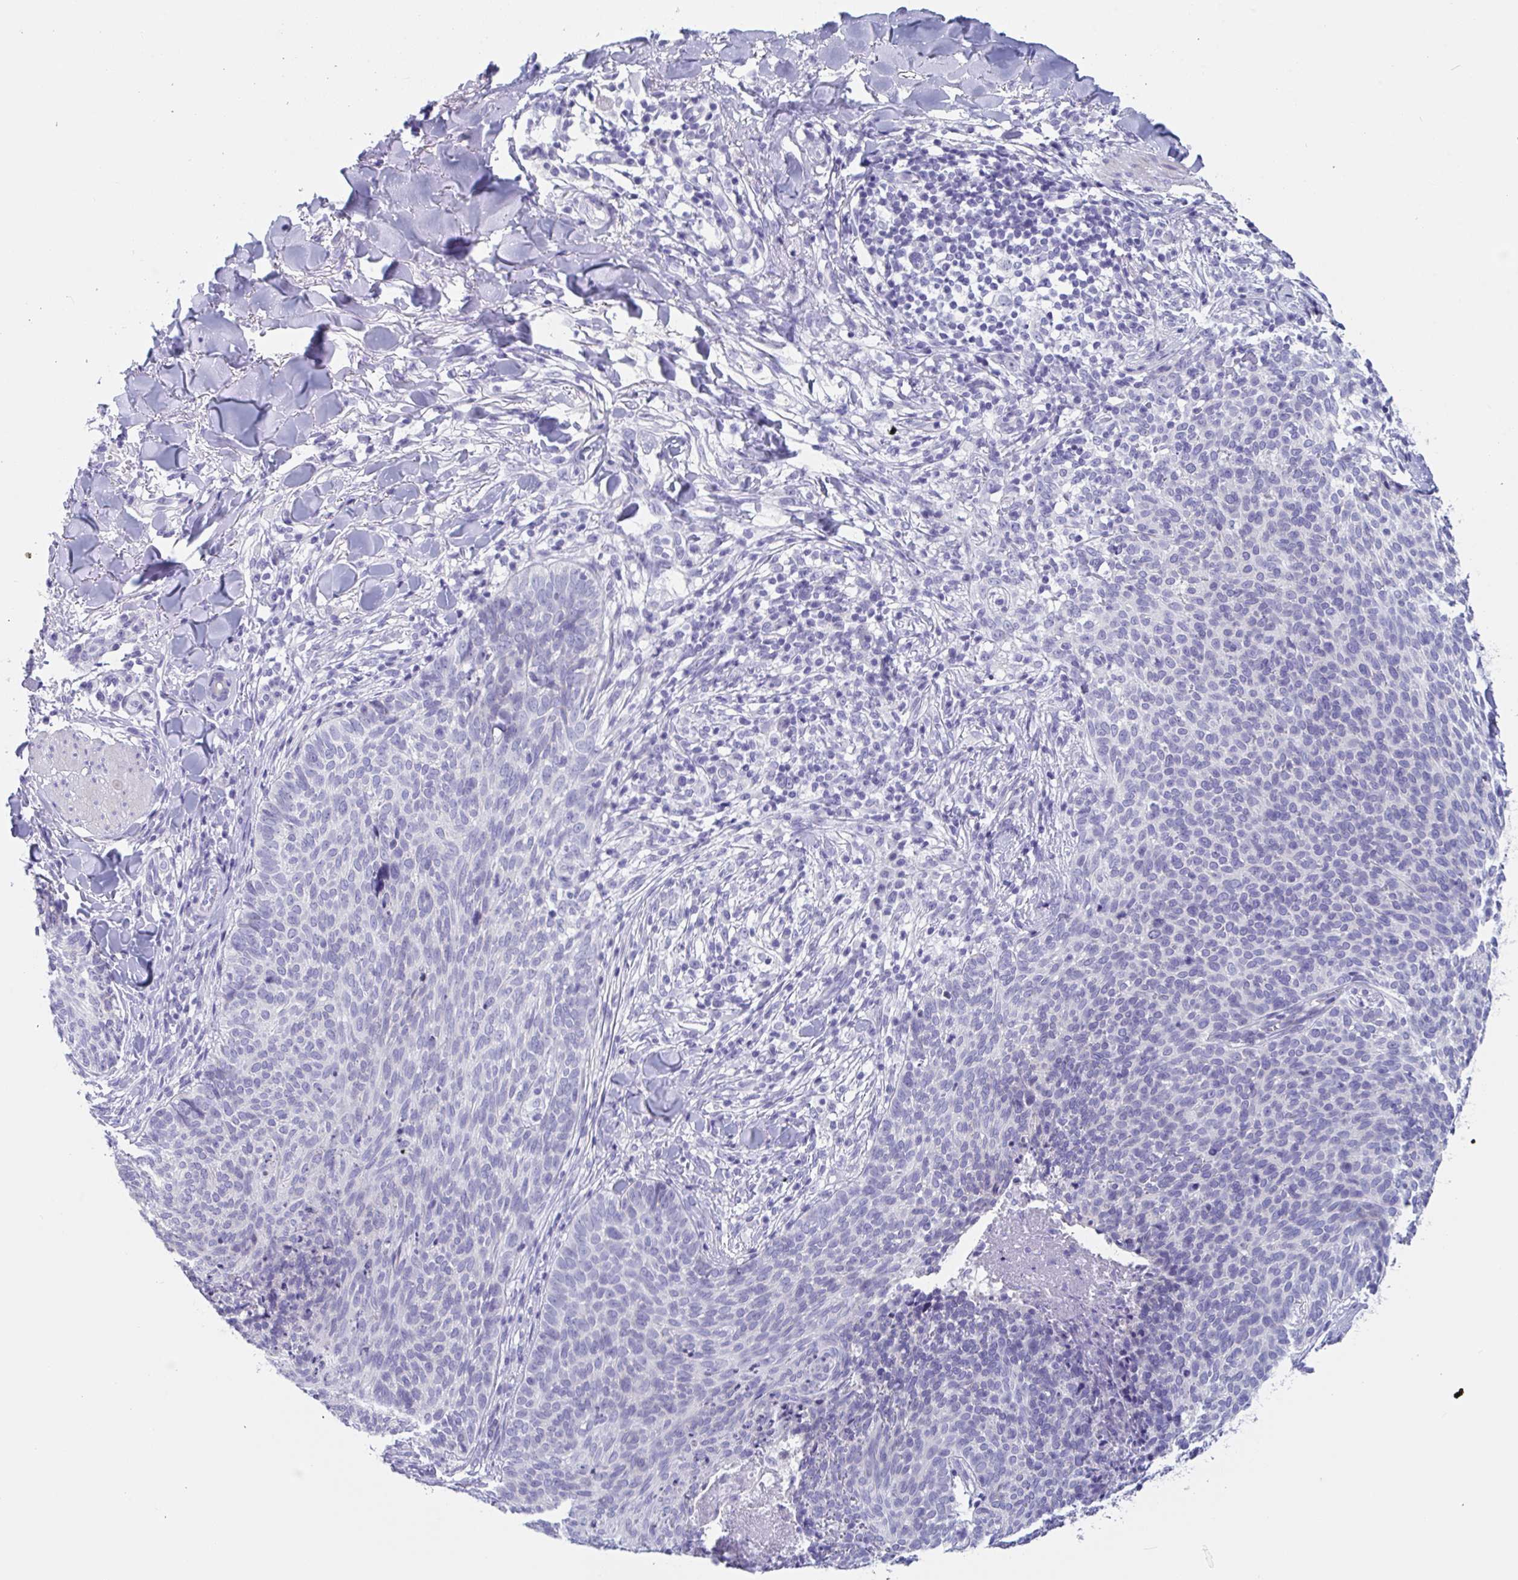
{"staining": {"intensity": "negative", "quantity": "none", "location": "none"}, "tissue": "skin cancer", "cell_type": "Tumor cells", "image_type": "cancer", "snomed": [{"axis": "morphology", "description": "Basal cell carcinoma"}, {"axis": "topography", "description": "Skin"}, {"axis": "topography", "description": "Skin of face"}], "caption": "The photomicrograph demonstrates no staining of tumor cells in skin cancer (basal cell carcinoma). (DAB IHC, high magnification).", "gene": "ZPBP", "patient": {"sex": "male", "age": 56}}